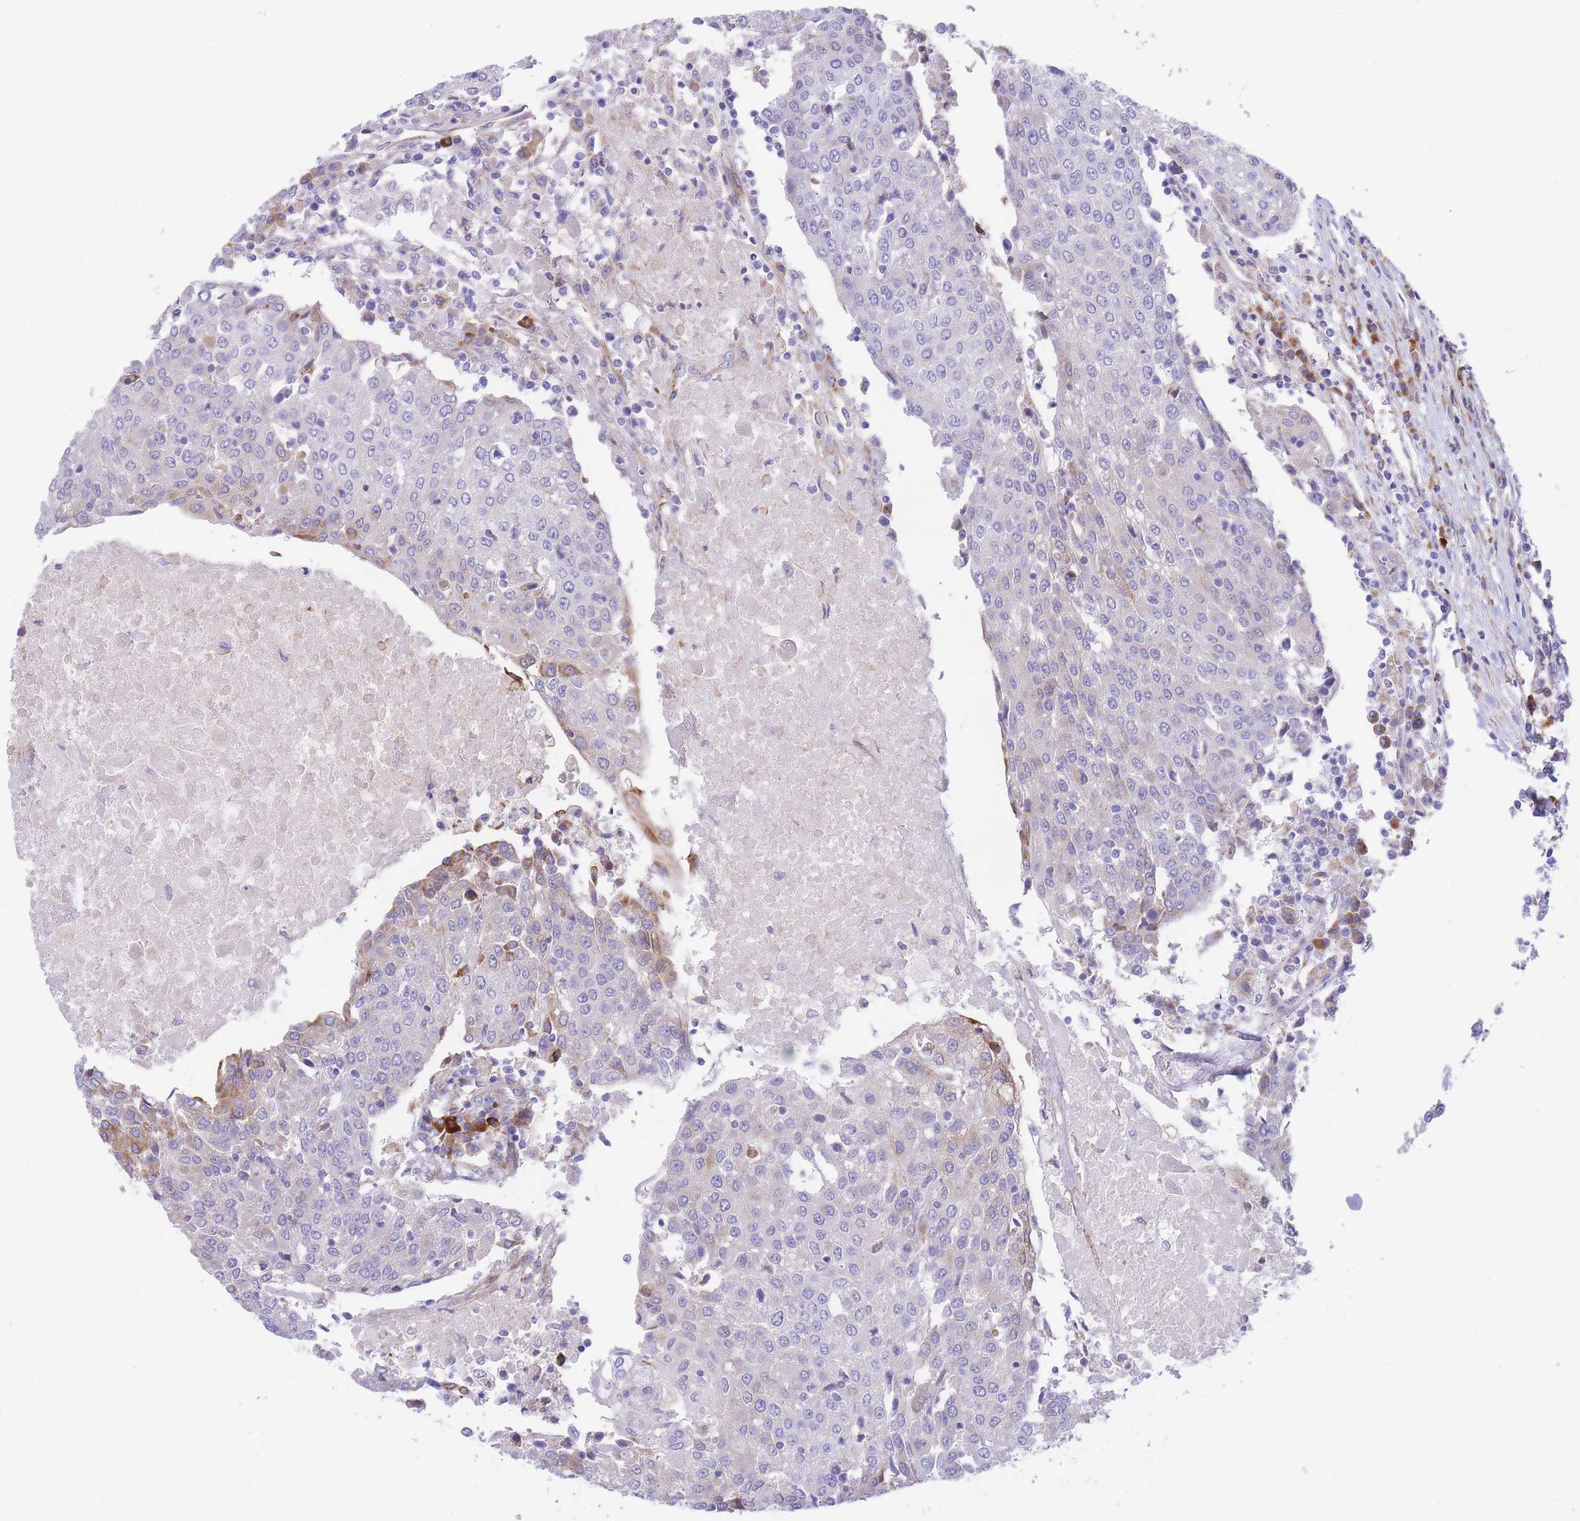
{"staining": {"intensity": "negative", "quantity": "none", "location": "none"}, "tissue": "urothelial cancer", "cell_type": "Tumor cells", "image_type": "cancer", "snomed": [{"axis": "morphology", "description": "Urothelial carcinoma, High grade"}, {"axis": "topography", "description": "Urinary bladder"}], "caption": "The photomicrograph shows no significant positivity in tumor cells of urothelial carcinoma (high-grade). Brightfield microscopy of IHC stained with DAB (3,3'-diaminobenzidine) (brown) and hematoxylin (blue), captured at high magnification.", "gene": "DET1", "patient": {"sex": "female", "age": 85}}